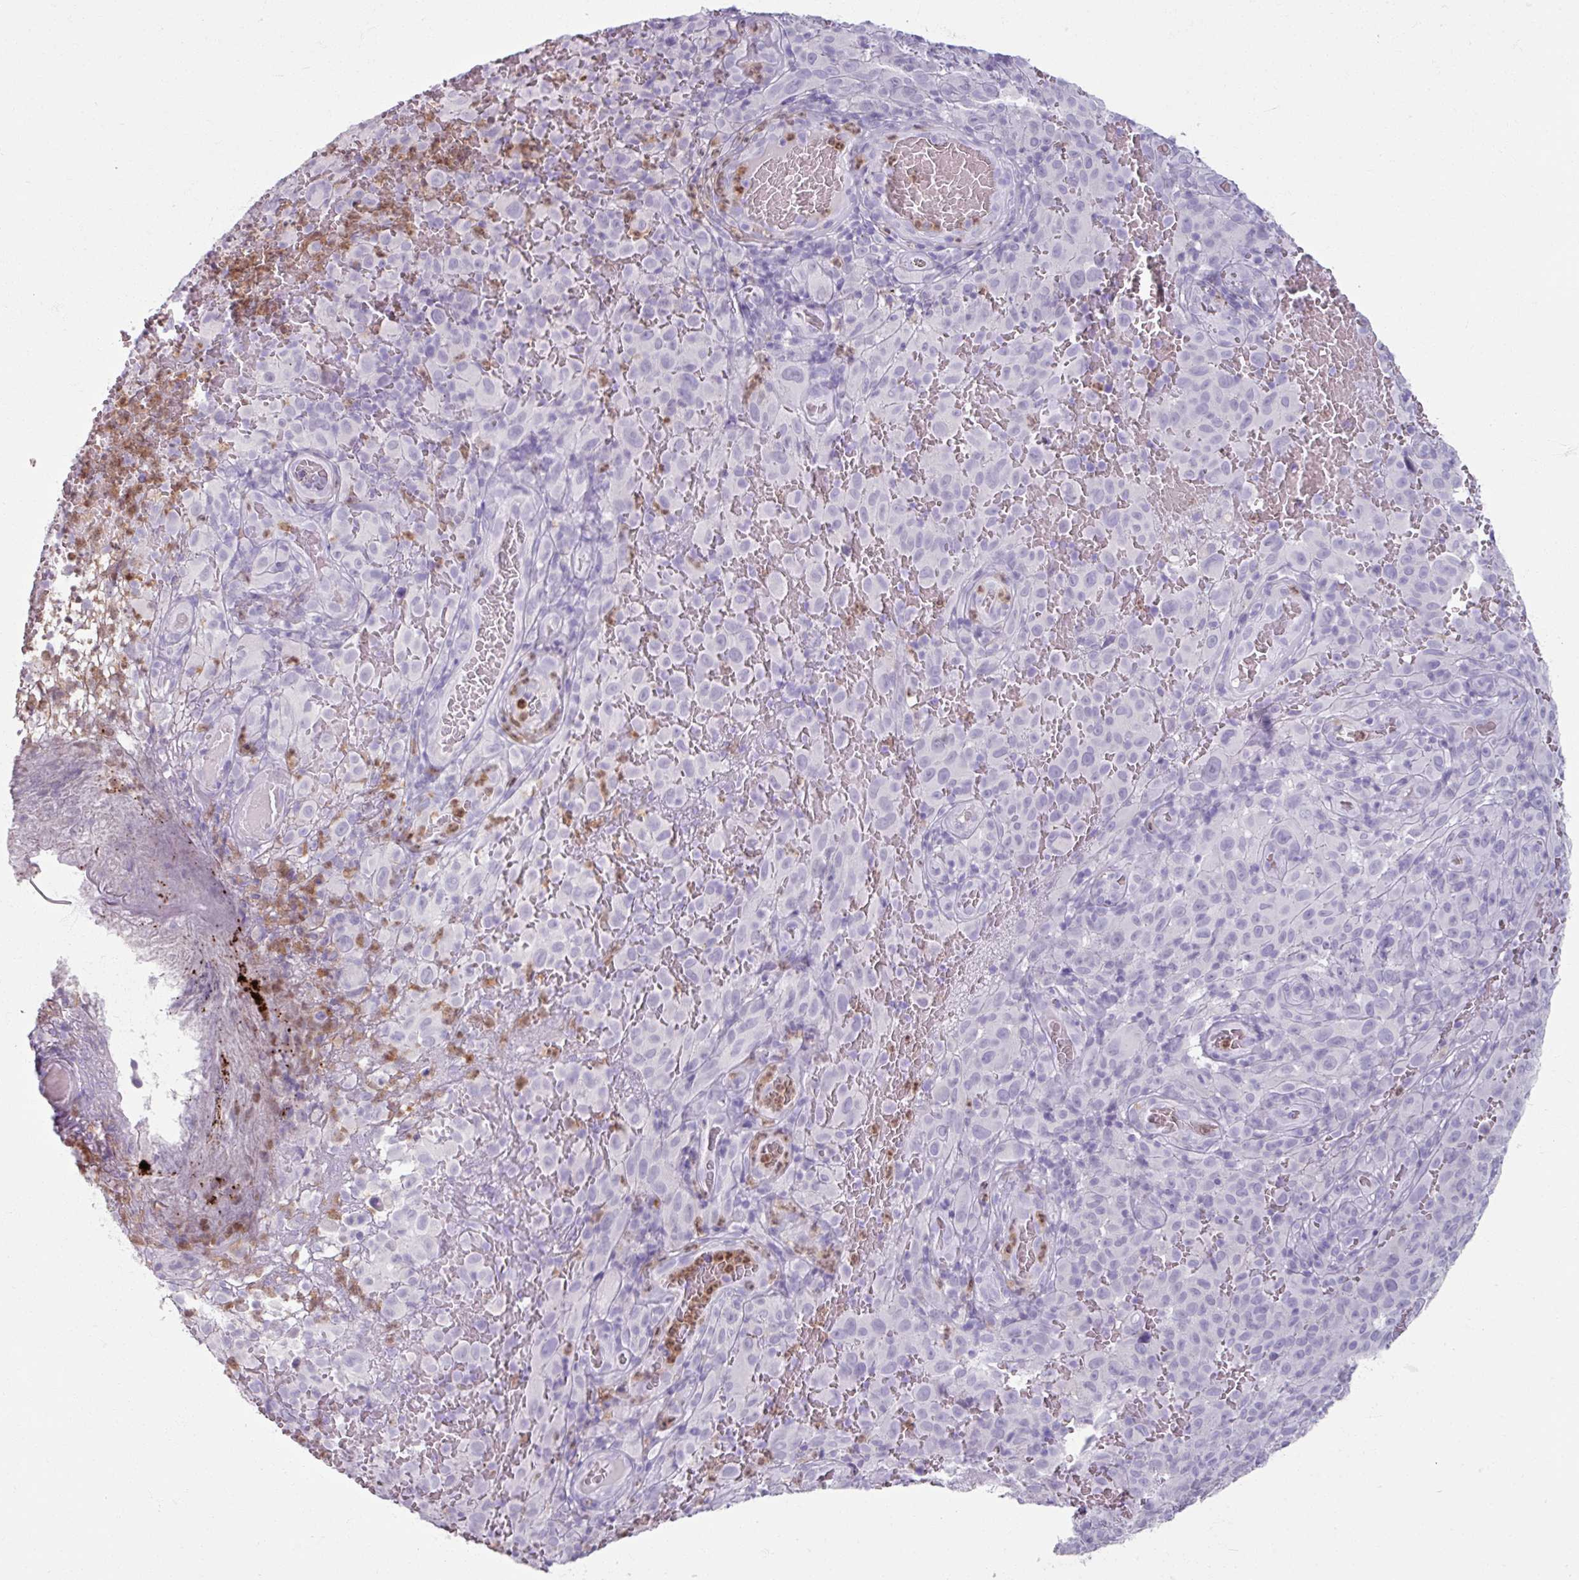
{"staining": {"intensity": "negative", "quantity": "none", "location": "none"}, "tissue": "melanoma", "cell_type": "Tumor cells", "image_type": "cancer", "snomed": [{"axis": "morphology", "description": "Malignant melanoma, NOS"}, {"axis": "topography", "description": "Skin"}], "caption": "A high-resolution image shows immunohistochemistry staining of melanoma, which demonstrates no significant expression in tumor cells.", "gene": "ARG1", "patient": {"sex": "female", "age": 82}}